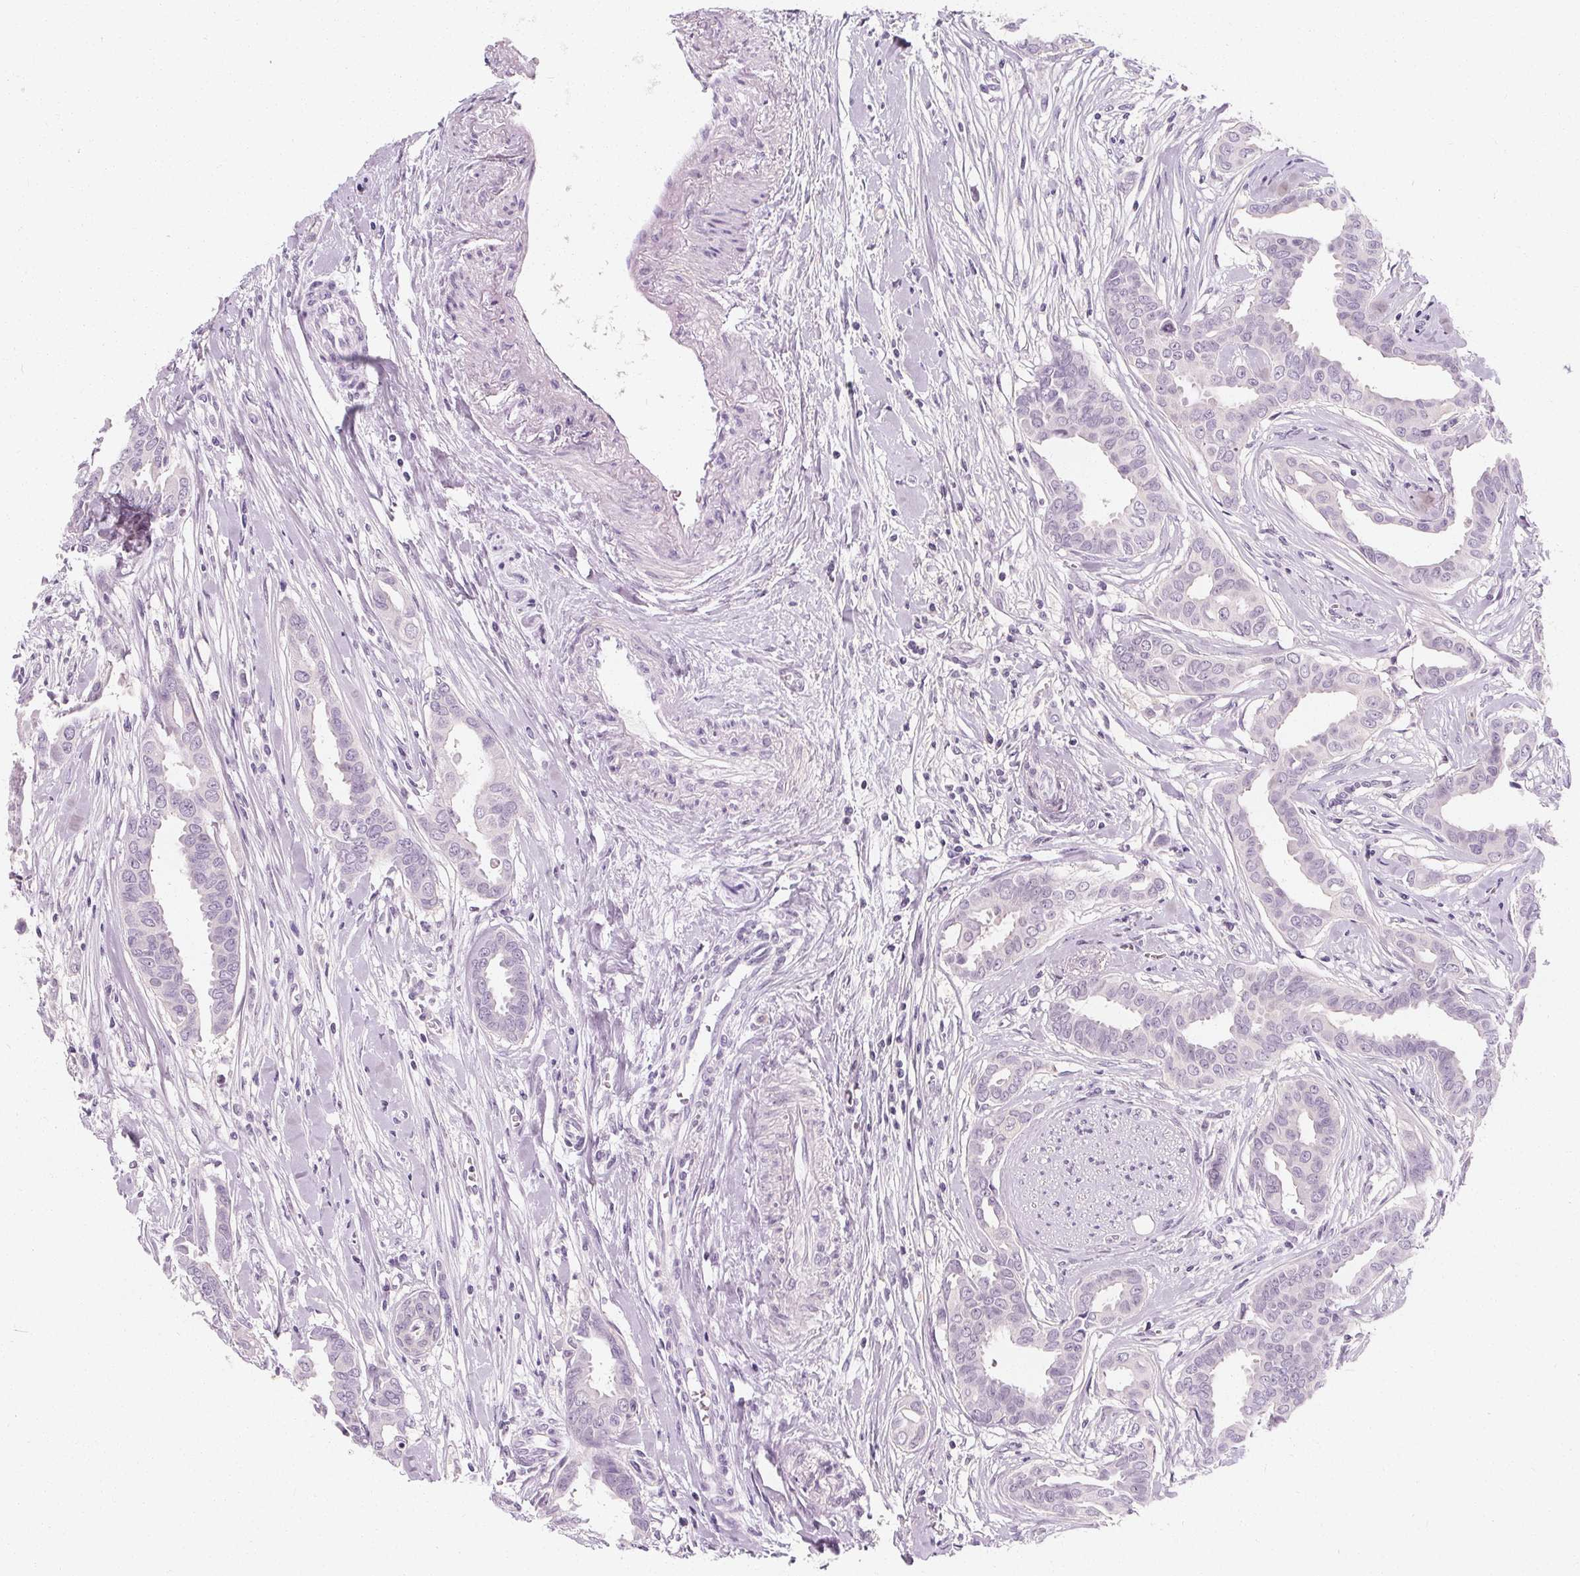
{"staining": {"intensity": "negative", "quantity": "none", "location": "none"}, "tissue": "breast cancer", "cell_type": "Tumor cells", "image_type": "cancer", "snomed": [{"axis": "morphology", "description": "Duct carcinoma"}, {"axis": "topography", "description": "Breast"}], "caption": "This is a micrograph of immunohistochemistry staining of invasive ductal carcinoma (breast), which shows no staining in tumor cells.", "gene": "UGP2", "patient": {"sex": "female", "age": 45}}